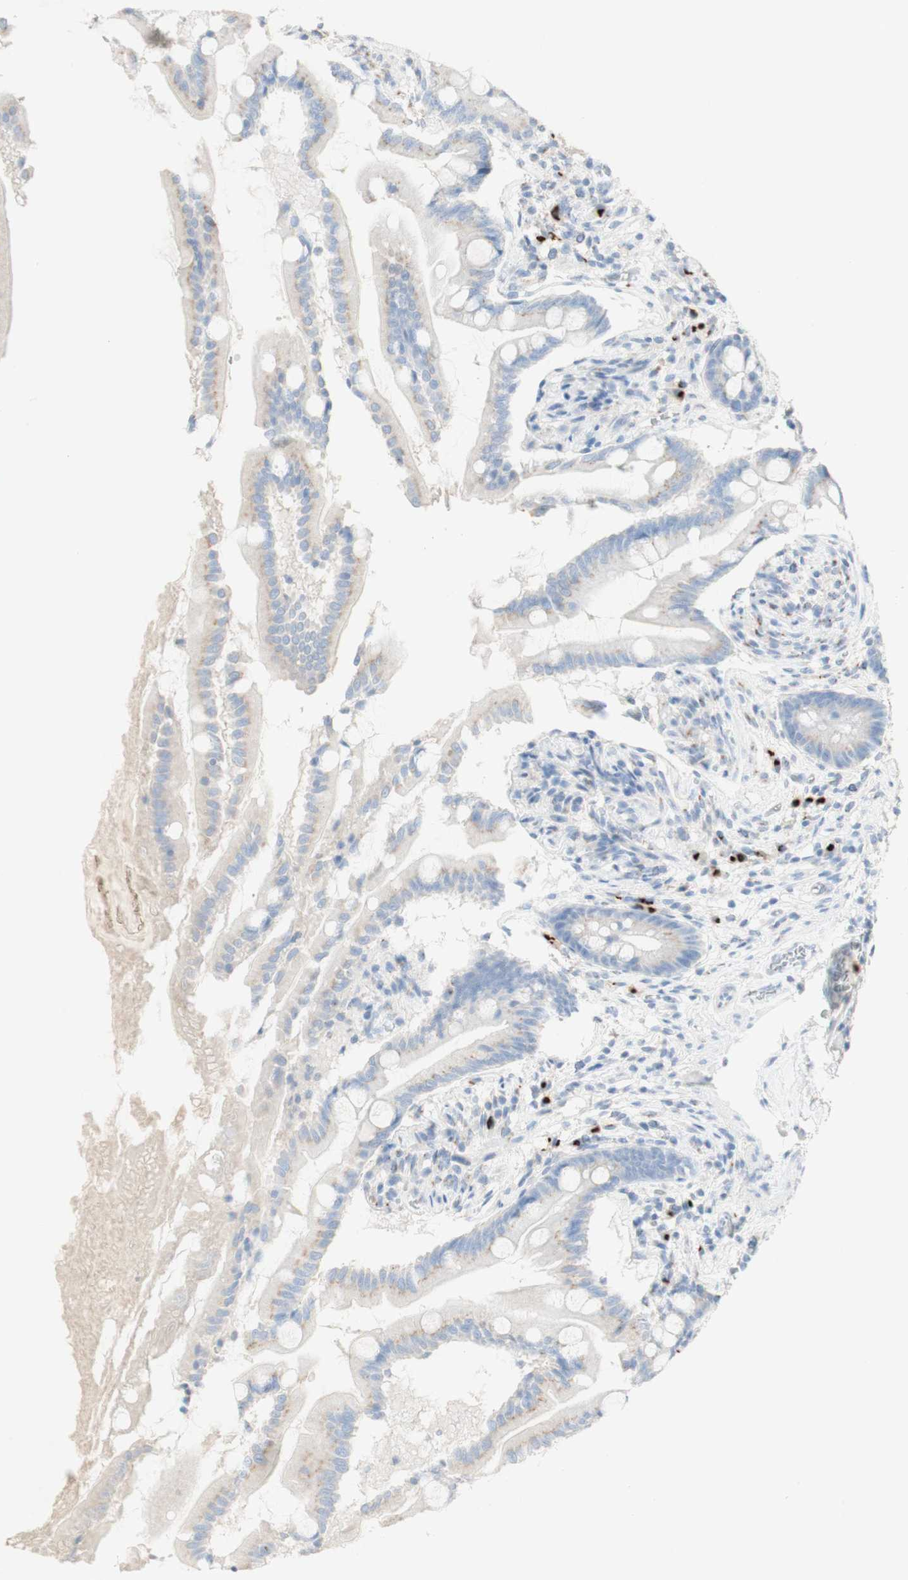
{"staining": {"intensity": "weak", "quantity": ">75%", "location": "cytoplasmic/membranous"}, "tissue": "small intestine", "cell_type": "Glandular cells", "image_type": "normal", "snomed": [{"axis": "morphology", "description": "Normal tissue, NOS"}, {"axis": "topography", "description": "Small intestine"}], "caption": "Glandular cells demonstrate low levels of weak cytoplasmic/membranous positivity in about >75% of cells in unremarkable small intestine.", "gene": "MANEA", "patient": {"sex": "female", "age": 56}}